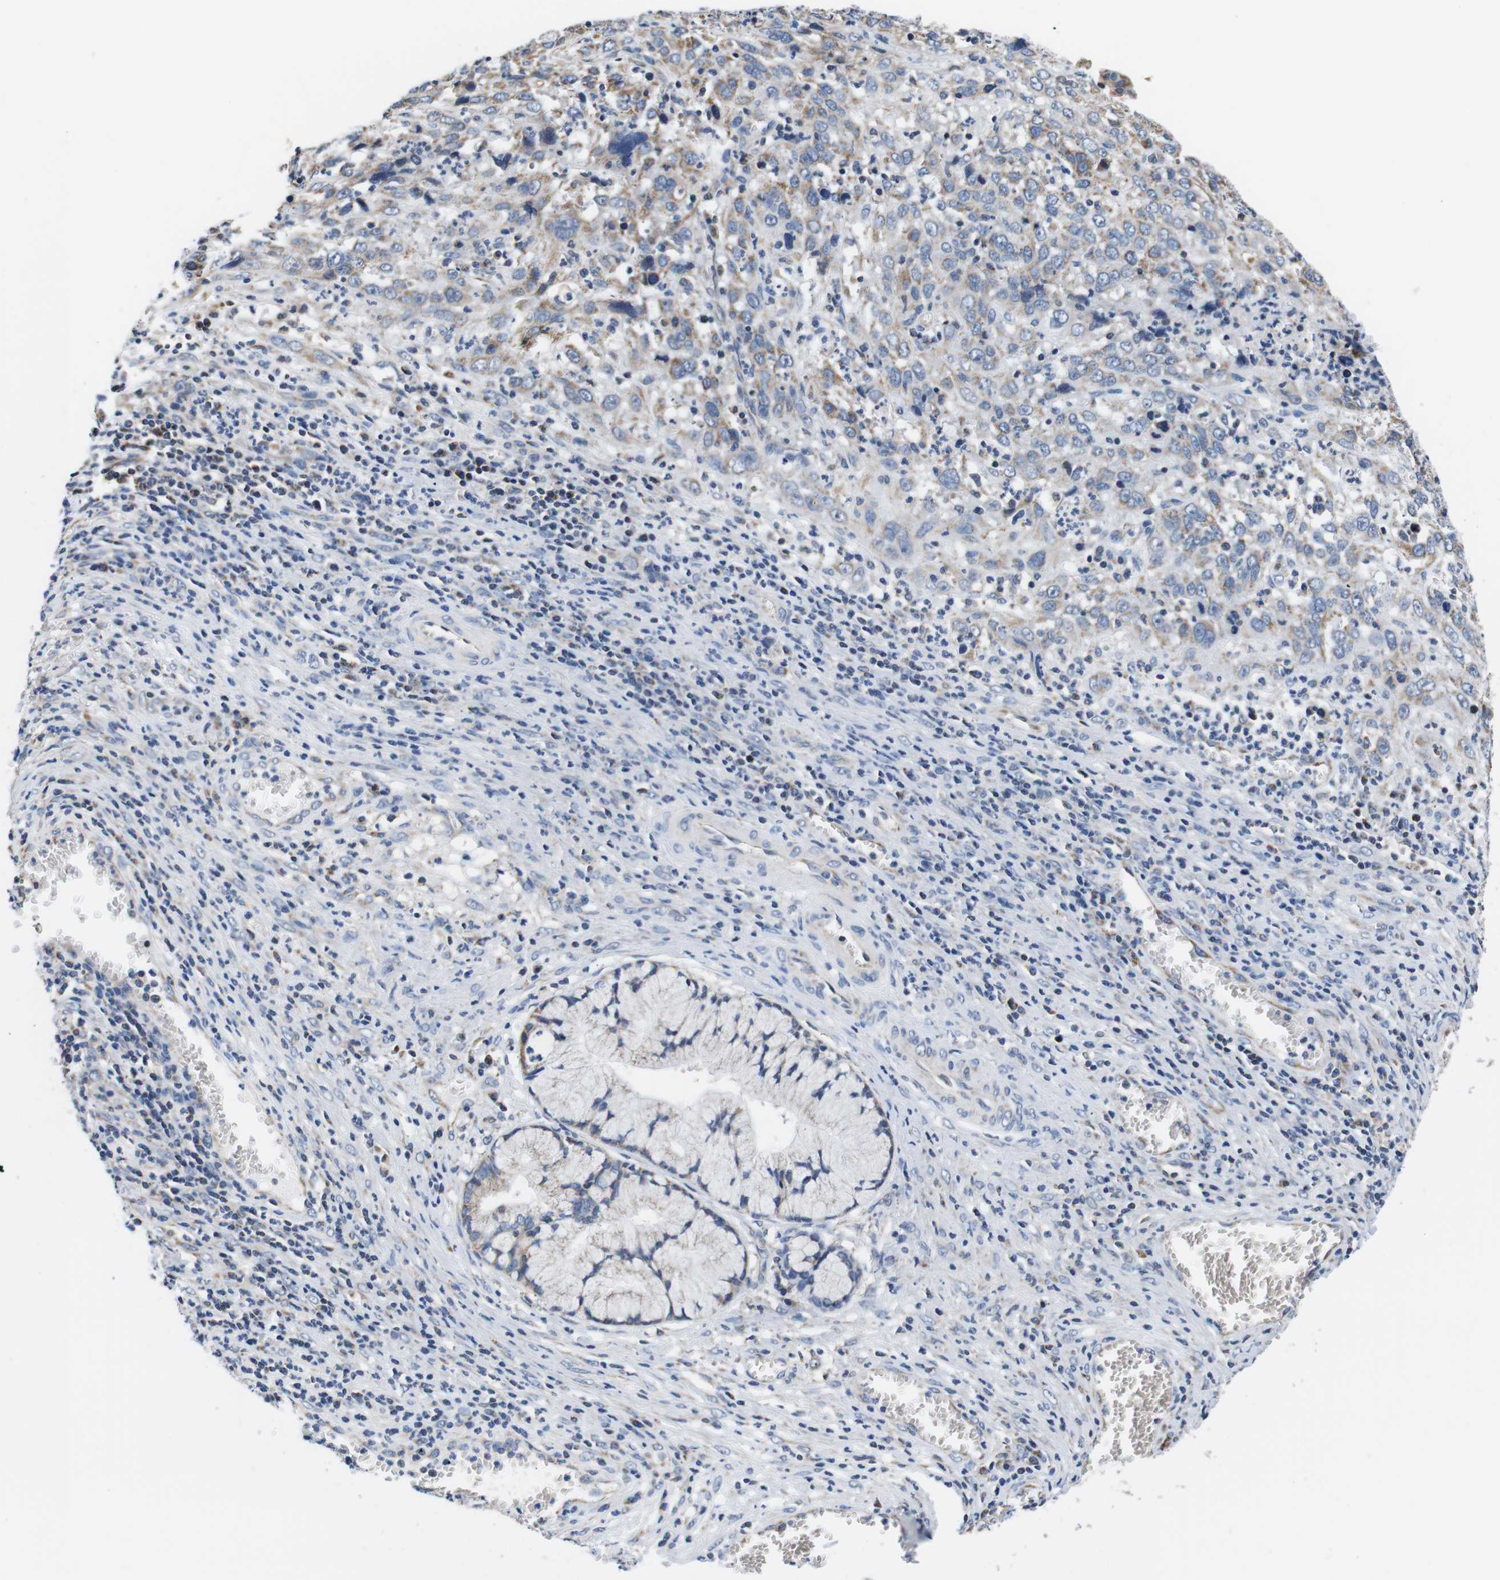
{"staining": {"intensity": "weak", "quantity": ">75%", "location": "cytoplasmic/membranous"}, "tissue": "cervical cancer", "cell_type": "Tumor cells", "image_type": "cancer", "snomed": [{"axis": "morphology", "description": "Squamous cell carcinoma, NOS"}, {"axis": "topography", "description": "Cervix"}], "caption": "Immunohistochemical staining of human cervical squamous cell carcinoma shows weak cytoplasmic/membranous protein positivity in approximately >75% of tumor cells.", "gene": "LRP4", "patient": {"sex": "female", "age": 32}}